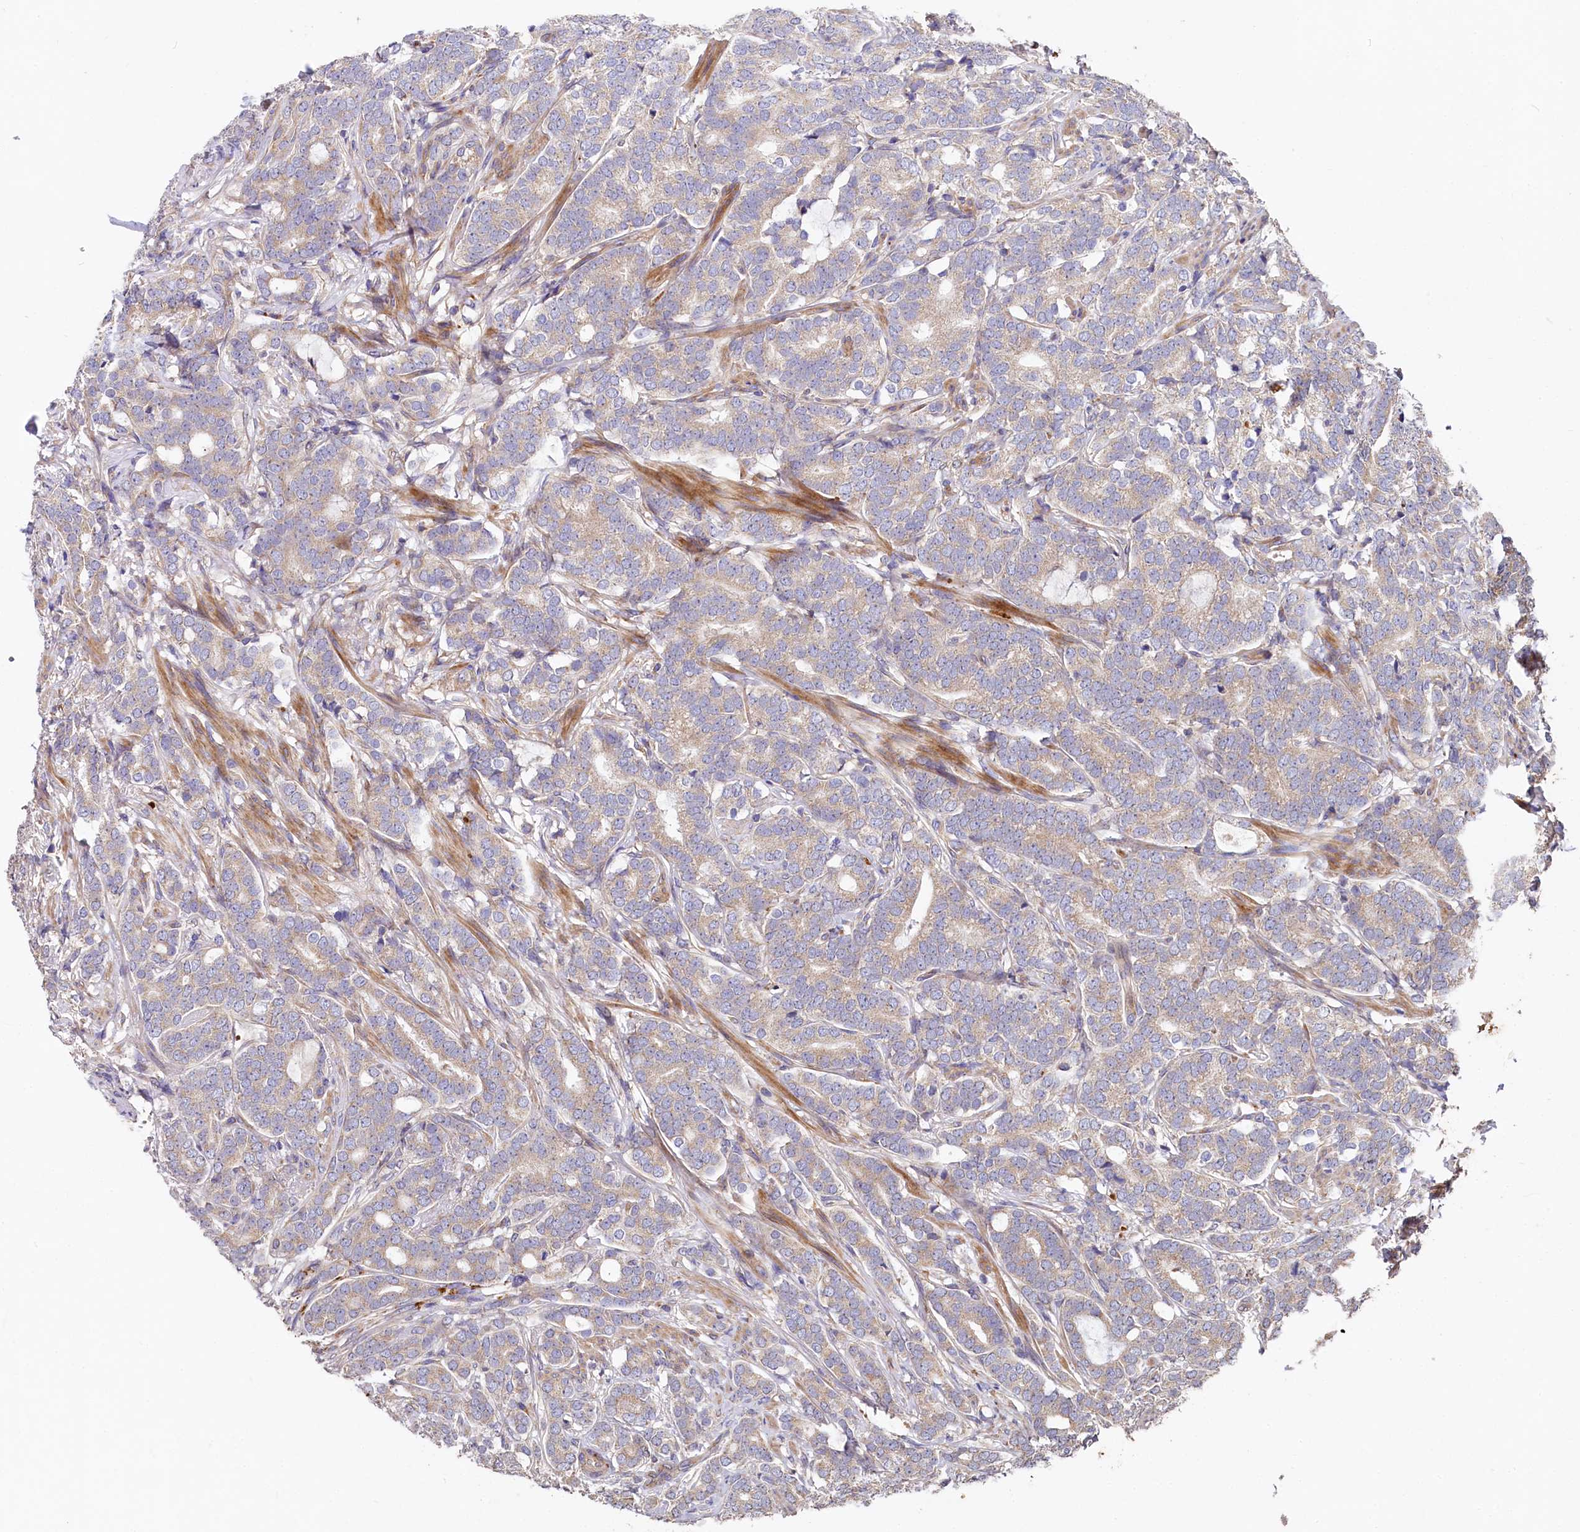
{"staining": {"intensity": "weak", "quantity": ">75%", "location": "cytoplasmic/membranous"}, "tissue": "prostate cancer", "cell_type": "Tumor cells", "image_type": "cancer", "snomed": [{"axis": "morphology", "description": "Adenocarcinoma, Low grade"}, {"axis": "topography", "description": "Prostate"}], "caption": "Prostate cancer (adenocarcinoma (low-grade)) stained with a brown dye exhibits weak cytoplasmic/membranous positive positivity in about >75% of tumor cells.", "gene": "SPRYD3", "patient": {"sex": "male", "age": 71}}